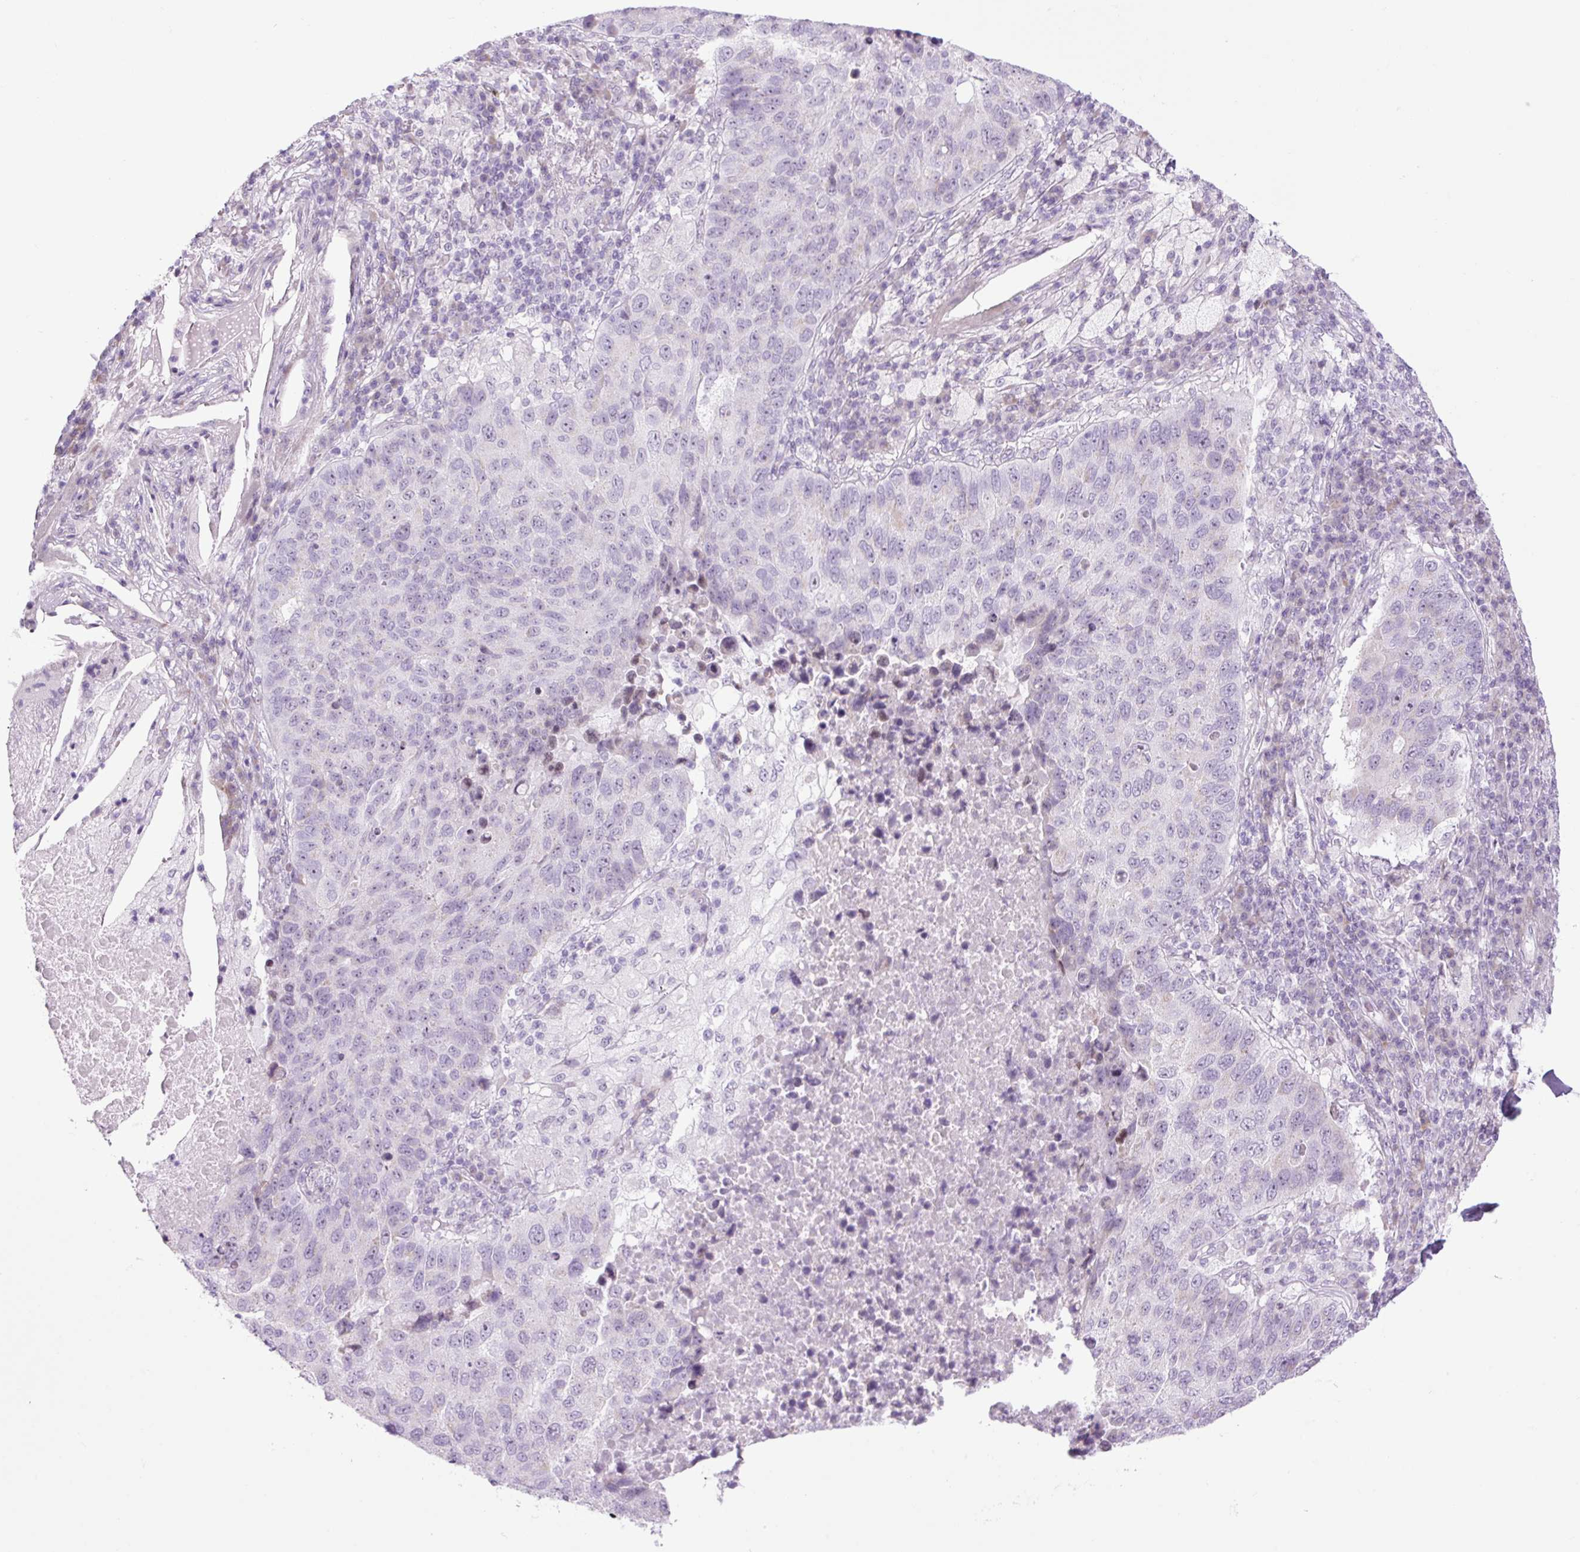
{"staining": {"intensity": "negative", "quantity": "none", "location": "none"}, "tissue": "lung cancer", "cell_type": "Tumor cells", "image_type": "cancer", "snomed": [{"axis": "morphology", "description": "Squamous cell carcinoma, NOS"}, {"axis": "topography", "description": "Lung"}], "caption": "The histopathology image reveals no staining of tumor cells in lung cancer. The staining was performed using DAB to visualize the protein expression in brown, while the nuclei were stained in blue with hematoxylin (Magnification: 20x).", "gene": "RRS1", "patient": {"sex": "male", "age": 73}}